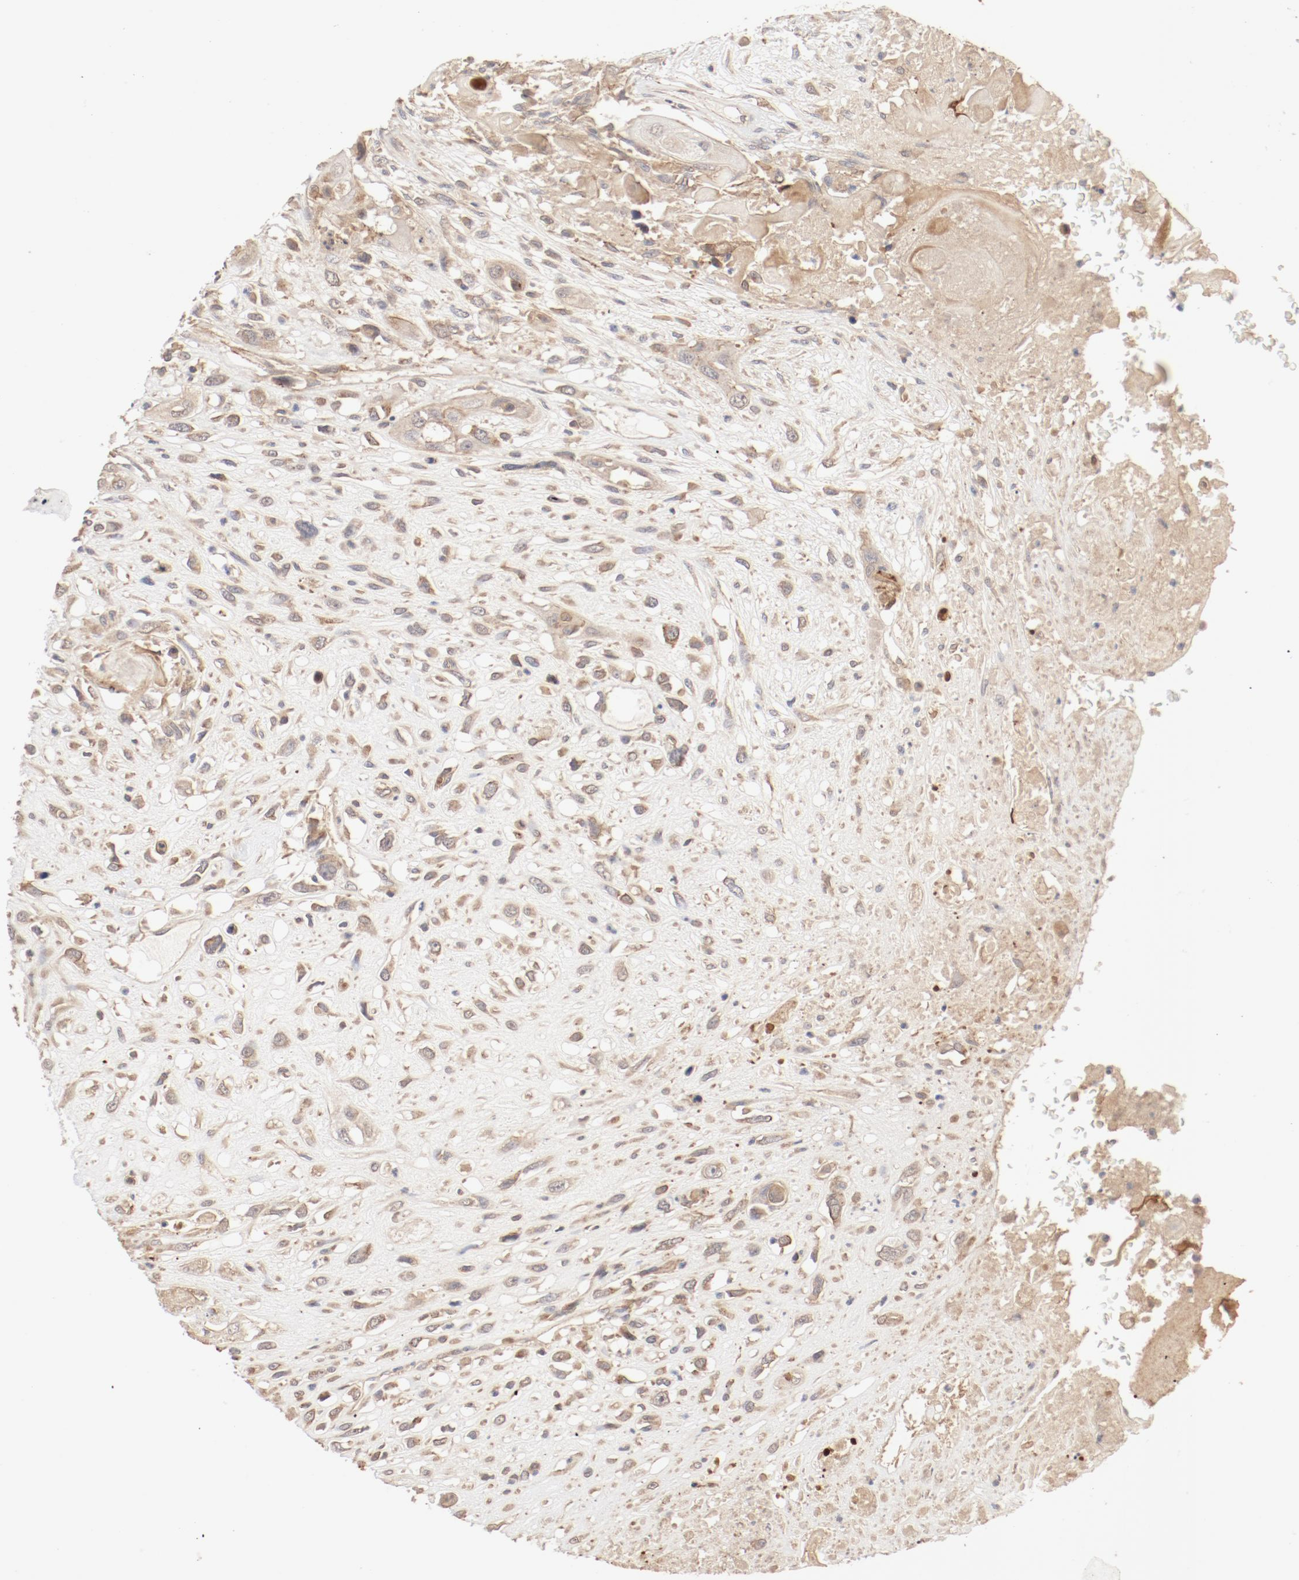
{"staining": {"intensity": "moderate", "quantity": ">75%", "location": "cytoplasmic/membranous"}, "tissue": "head and neck cancer", "cell_type": "Tumor cells", "image_type": "cancer", "snomed": [{"axis": "morphology", "description": "Necrosis, NOS"}, {"axis": "morphology", "description": "Neoplasm, malignant, NOS"}, {"axis": "topography", "description": "Salivary gland"}, {"axis": "topography", "description": "Head-Neck"}], "caption": "Immunohistochemical staining of human head and neck cancer (neoplasm (malignant)) exhibits medium levels of moderate cytoplasmic/membranous protein positivity in about >75% of tumor cells. (Brightfield microscopy of DAB IHC at high magnification).", "gene": "IL3RA", "patient": {"sex": "male", "age": 43}}